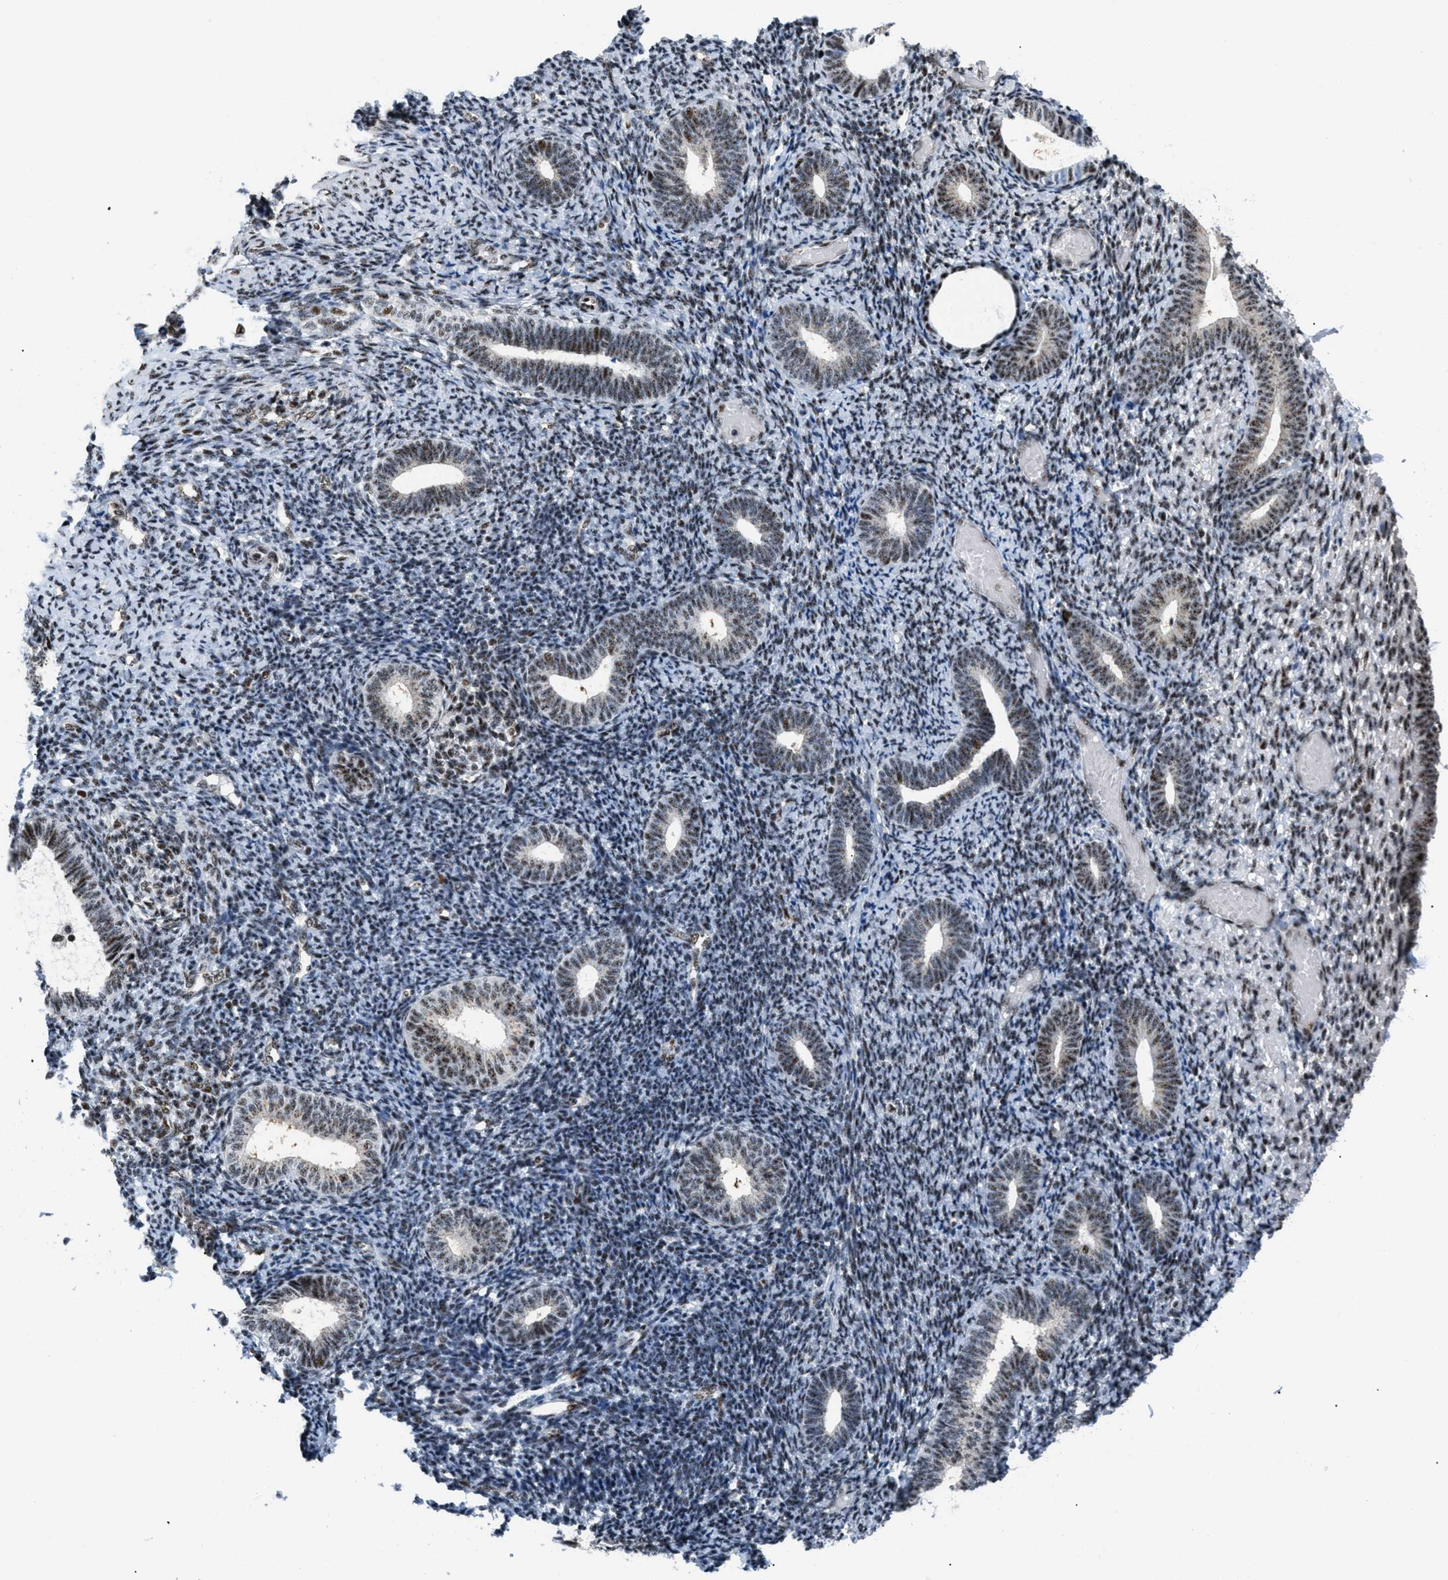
{"staining": {"intensity": "moderate", "quantity": "25%-75%", "location": "nuclear"}, "tissue": "endometrium", "cell_type": "Cells in endometrial stroma", "image_type": "normal", "snomed": [{"axis": "morphology", "description": "Normal tissue, NOS"}, {"axis": "topography", "description": "Endometrium"}], "caption": "Immunohistochemical staining of benign human endometrium shows medium levels of moderate nuclear staining in about 25%-75% of cells in endometrial stroma. The staining was performed using DAB (3,3'-diaminobenzidine) to visualize the protein expression in brown, while the nuclei were stained in blue with hematoxylin (Magnification: 20x).", "gene": "CDR2", "patient": {"sex": "female", "age": 66}}